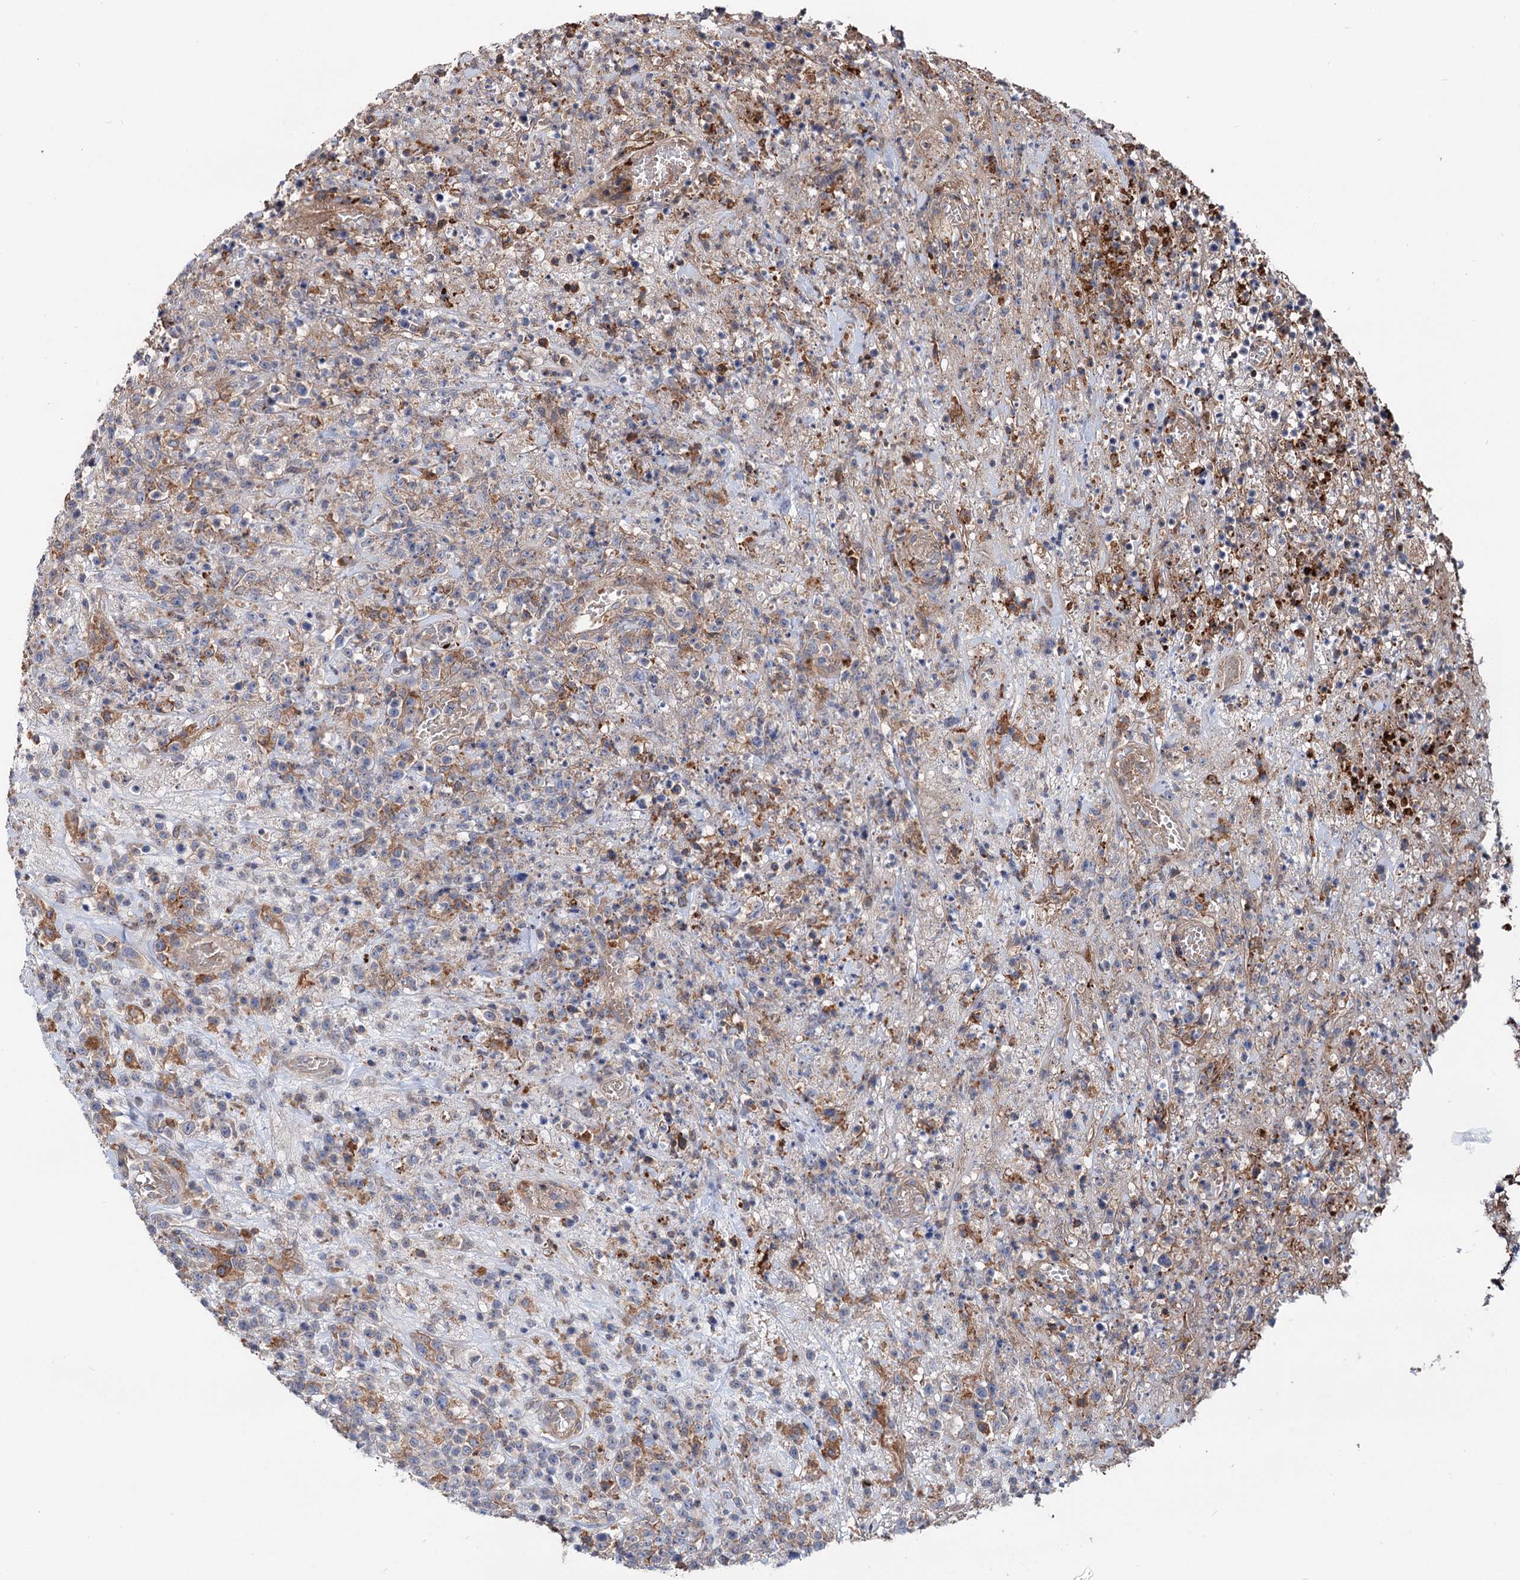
{"staining": {"intensity": "weak", "quantity": "<25%", "location": "cytoplasmic/membranous"}, "tissue": "lymphoma", "cell_type": "Tumor cells", "image_type": "cancer", "snomed": [{"axis": "morphology", "description": "Malignant lymphoma, non-Hodgkin's type, High grade"}, {"axis": "topography", "description": "Colon"}], "caption": "IHC photomicrograph of neoplastic tissue: lymphoma stained with DAB (3,3'-diaminobenzidine) demonstrates no significant protein staining in tumor cells. (DAB (3,3'-diaminobenzidine) IHC with hematoxylin counter stain).", "gene": "RNF111", "patient": {"sex": "female", "age": 53}}